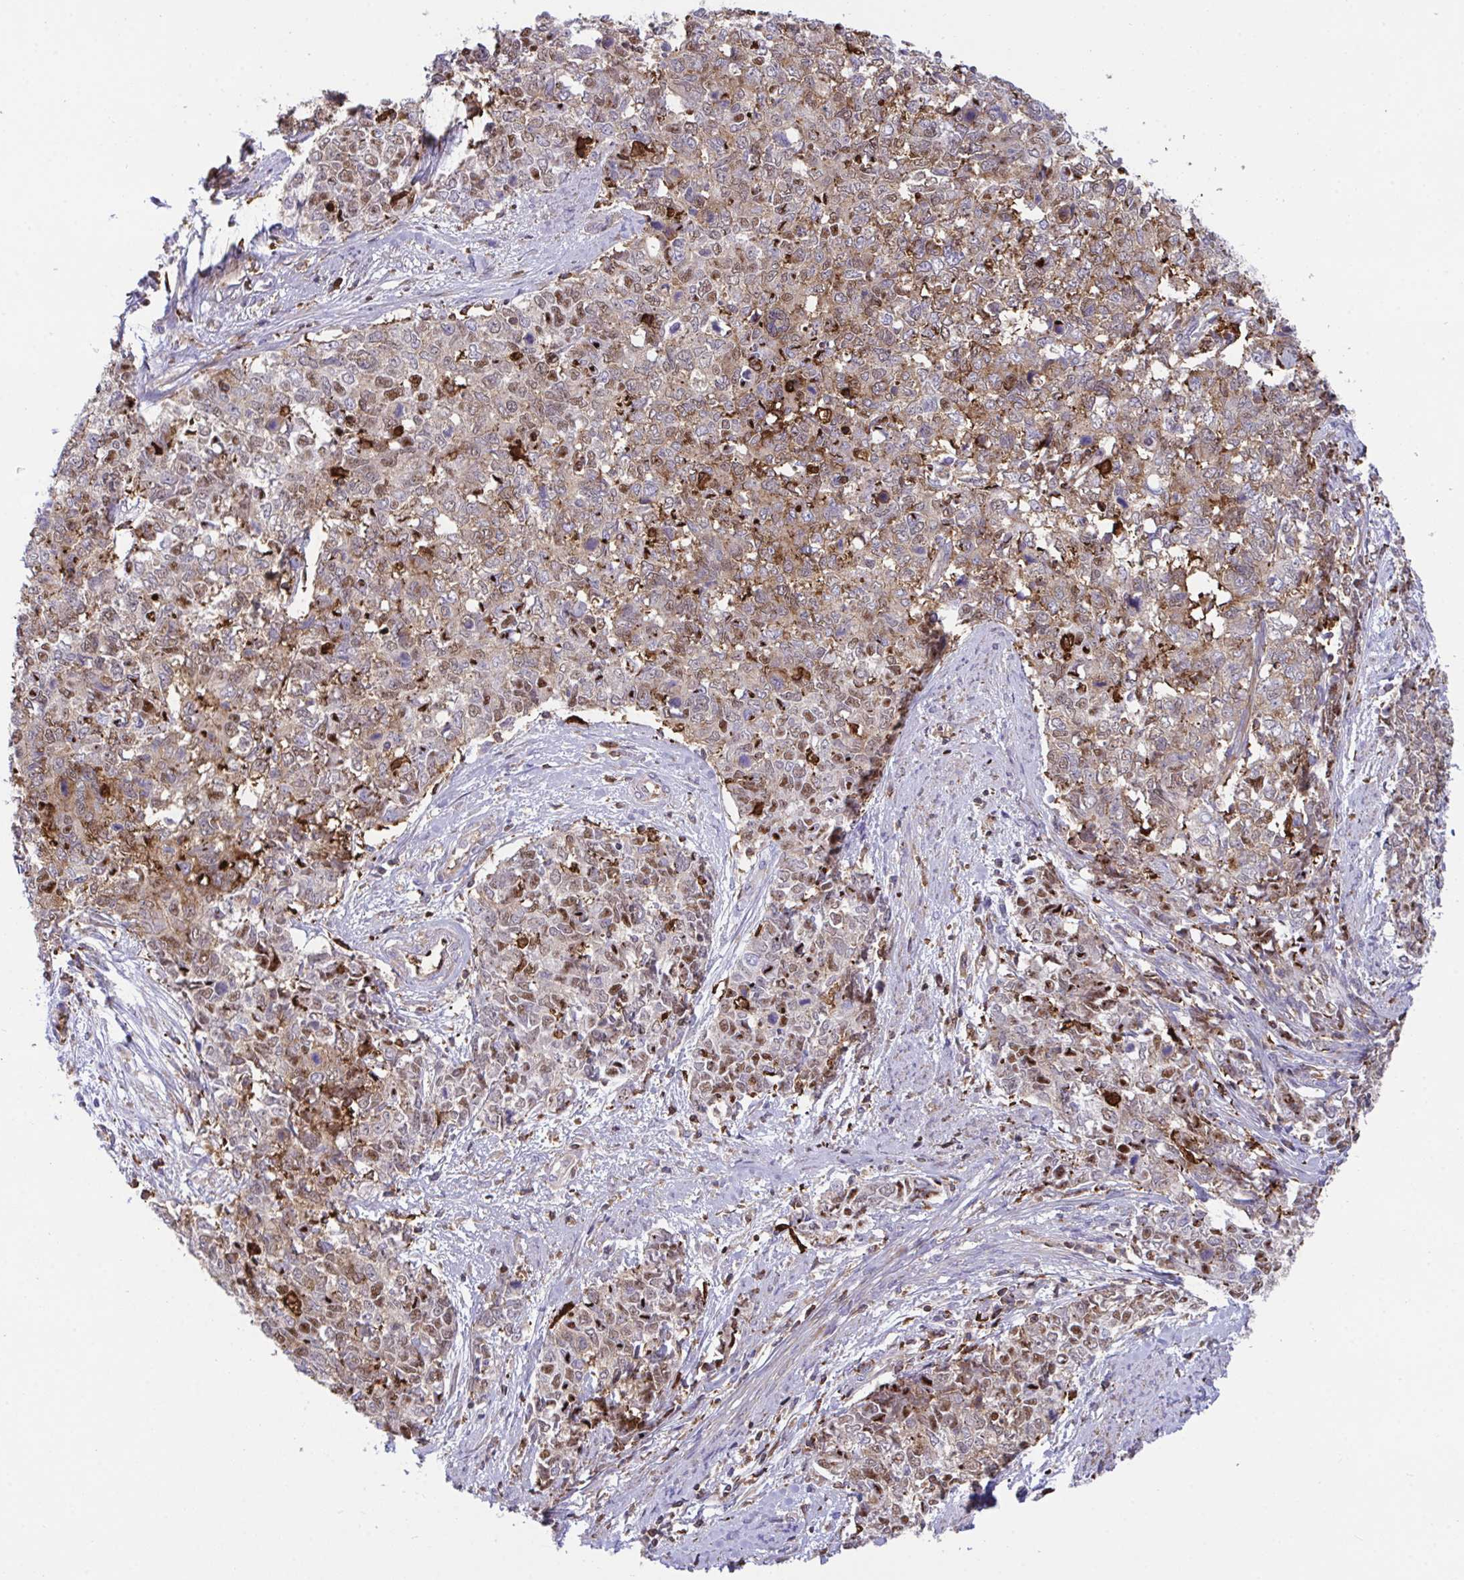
{"staining": {"intensity": "moderate", "quantity": ">75%", "location": "cytoplasmic/membranous,nuclear"}, "tissue": "cervical cancer", "cell_type": "Tumor cells", "image_type": "cancer", "snomed": [{"axis": "morphology", "description": "Adenocarcinoma, NOS"}, {"axis": "topography", "description": "Cervix"}], "caption": "There is medium levels of moderate cytoplasmic/membranous and nuclear staining in tumor cells of cervical cancer (adenocarcinoma), as demonstrated by immunohistochemical staining (brown color).", "gene": "PPIH", "patient": {"sex": "female", "age": 63}}